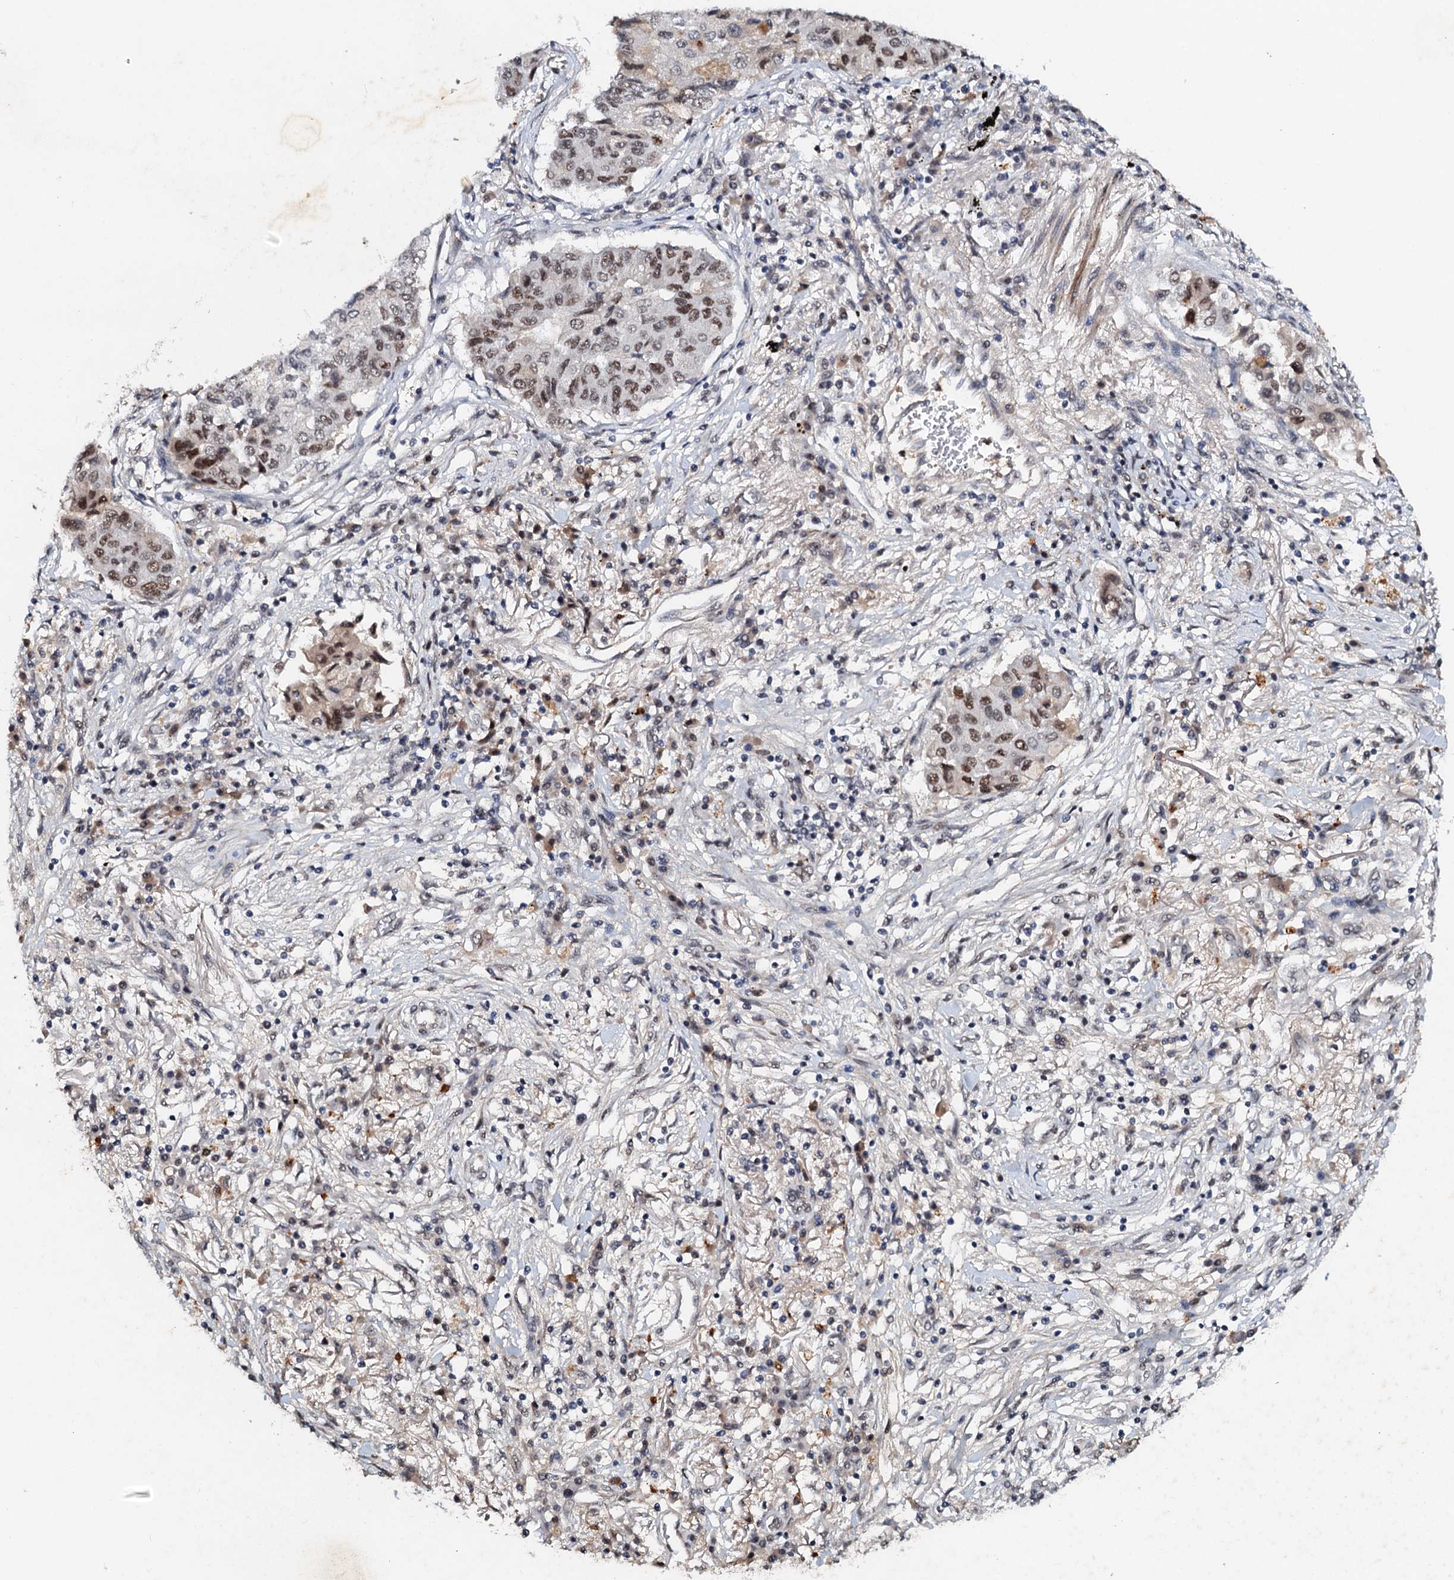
{"staining": {"intensity": "moderate", "quantity": "25%-75%", "location": "nuclear"}, "tissue": "lung cancer", "cell_type": "Tumor cells", "image_type": "cancer", "snomed": [{"axis": "morphology", "description": "Squamous cell carcinoma, NOS"}, {"axis": "topography", "description": "Lung"}], "caption": "The histopathology image demonstrates a brown stain indicating the presence of a protein in the nuclear of tumor cells in lung squamous cell carcinoma.", "gene": "CSTF3", "patient": {"sex": "male", "age": 74}}